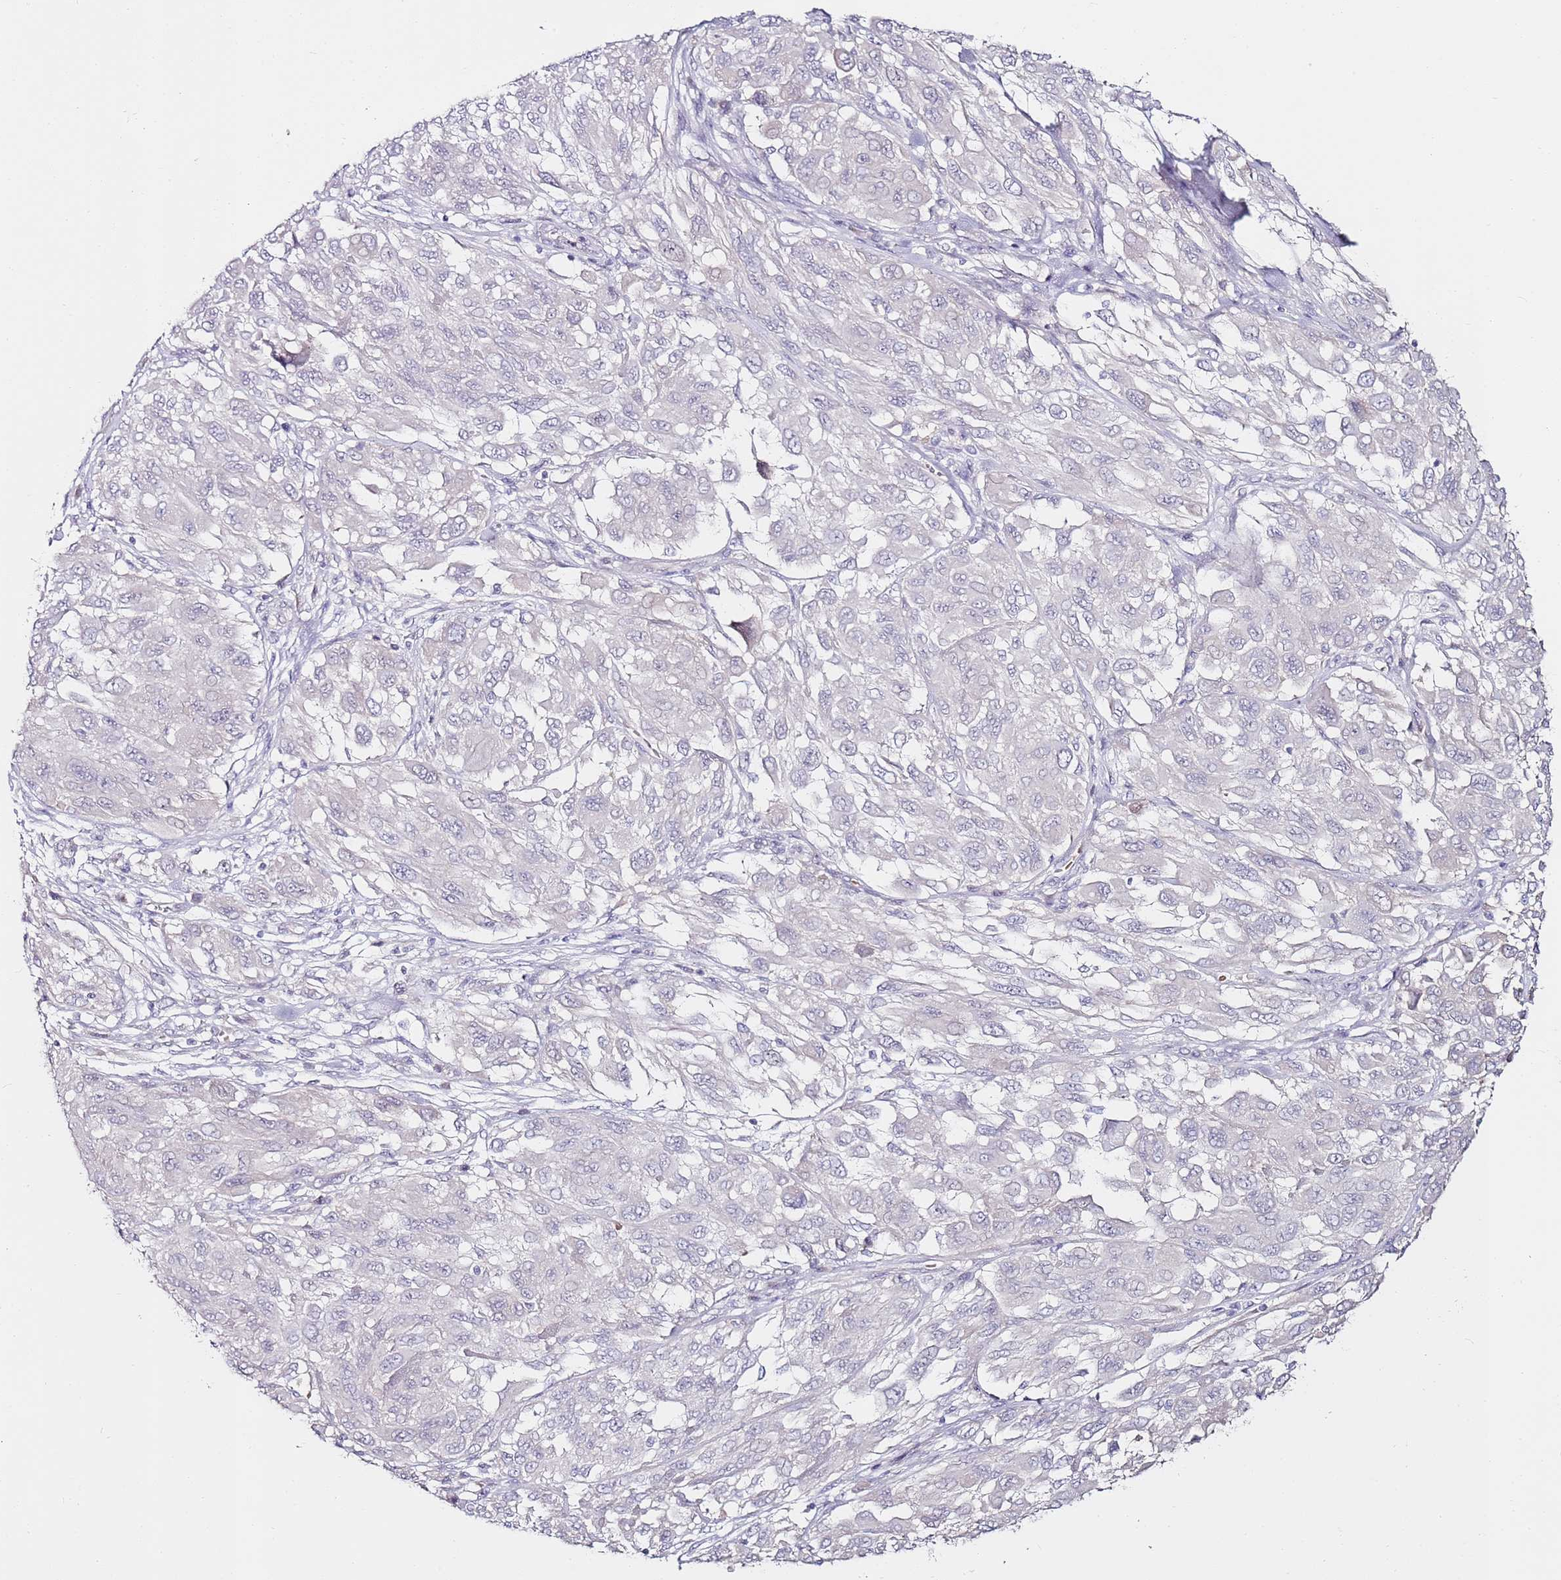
{"staining": {"intensity": "negative", "quantity": "none", "location": "none"}, "tissue": "melanoma", "cell_type": "Tumor cells", "image_type": "cancer", "snomed": [{"axis": "morphology", "description": "Malignant melanoma, NOS"}, {"axis": "topography", "description": "Skin"}], "caption": "Tumor cells show no significant protein staining in melanoma. (DAB (3,3'-diaminobenzidine) immunohistochemistry visualized using brightfield microscopy, high magnification).", "gene": "RARS2", "patient": {"sex": "female", "age": 91}}